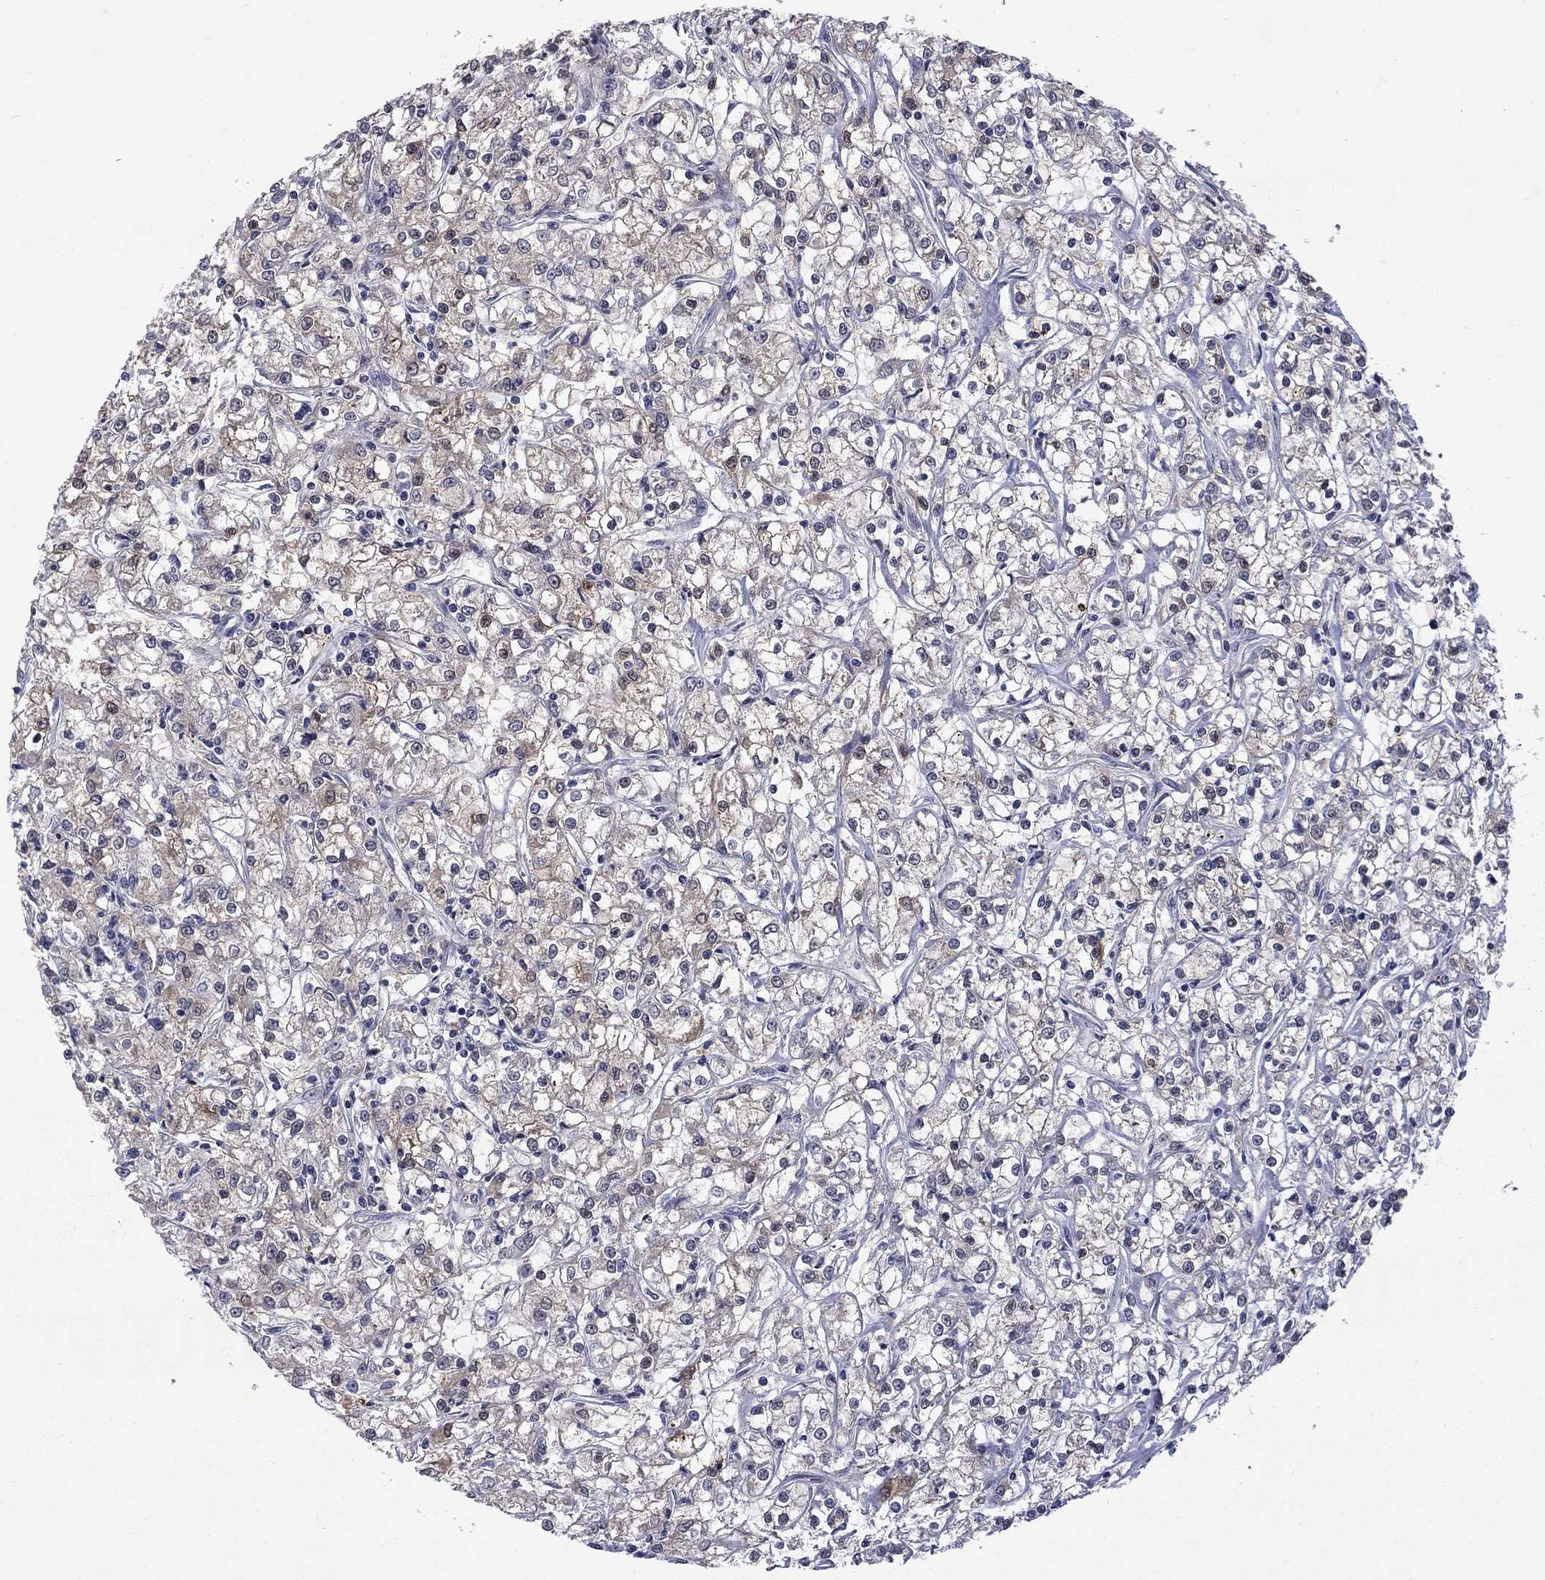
{"staining": {"intensity": "weak", "quantity": "<25%", "location": "cytoplasmic/membranous"}, "tissue": "renal cancer", "cell_type": "Tumor cells", "image_type": "cancer", "snomed": [{"axis": "morphology", "description": "Adenocarcinoma, NOS"}, {"axis": "topography", "description": "Kidney"}], "caption": "Immunohistochemistry micrograph of human renal cancer (adenocarcinoma) stained for a protein (brown), which displays no staining in tumor cells.", "gene": "CBR1", "patient": {"sex": "female", "age": 59}}